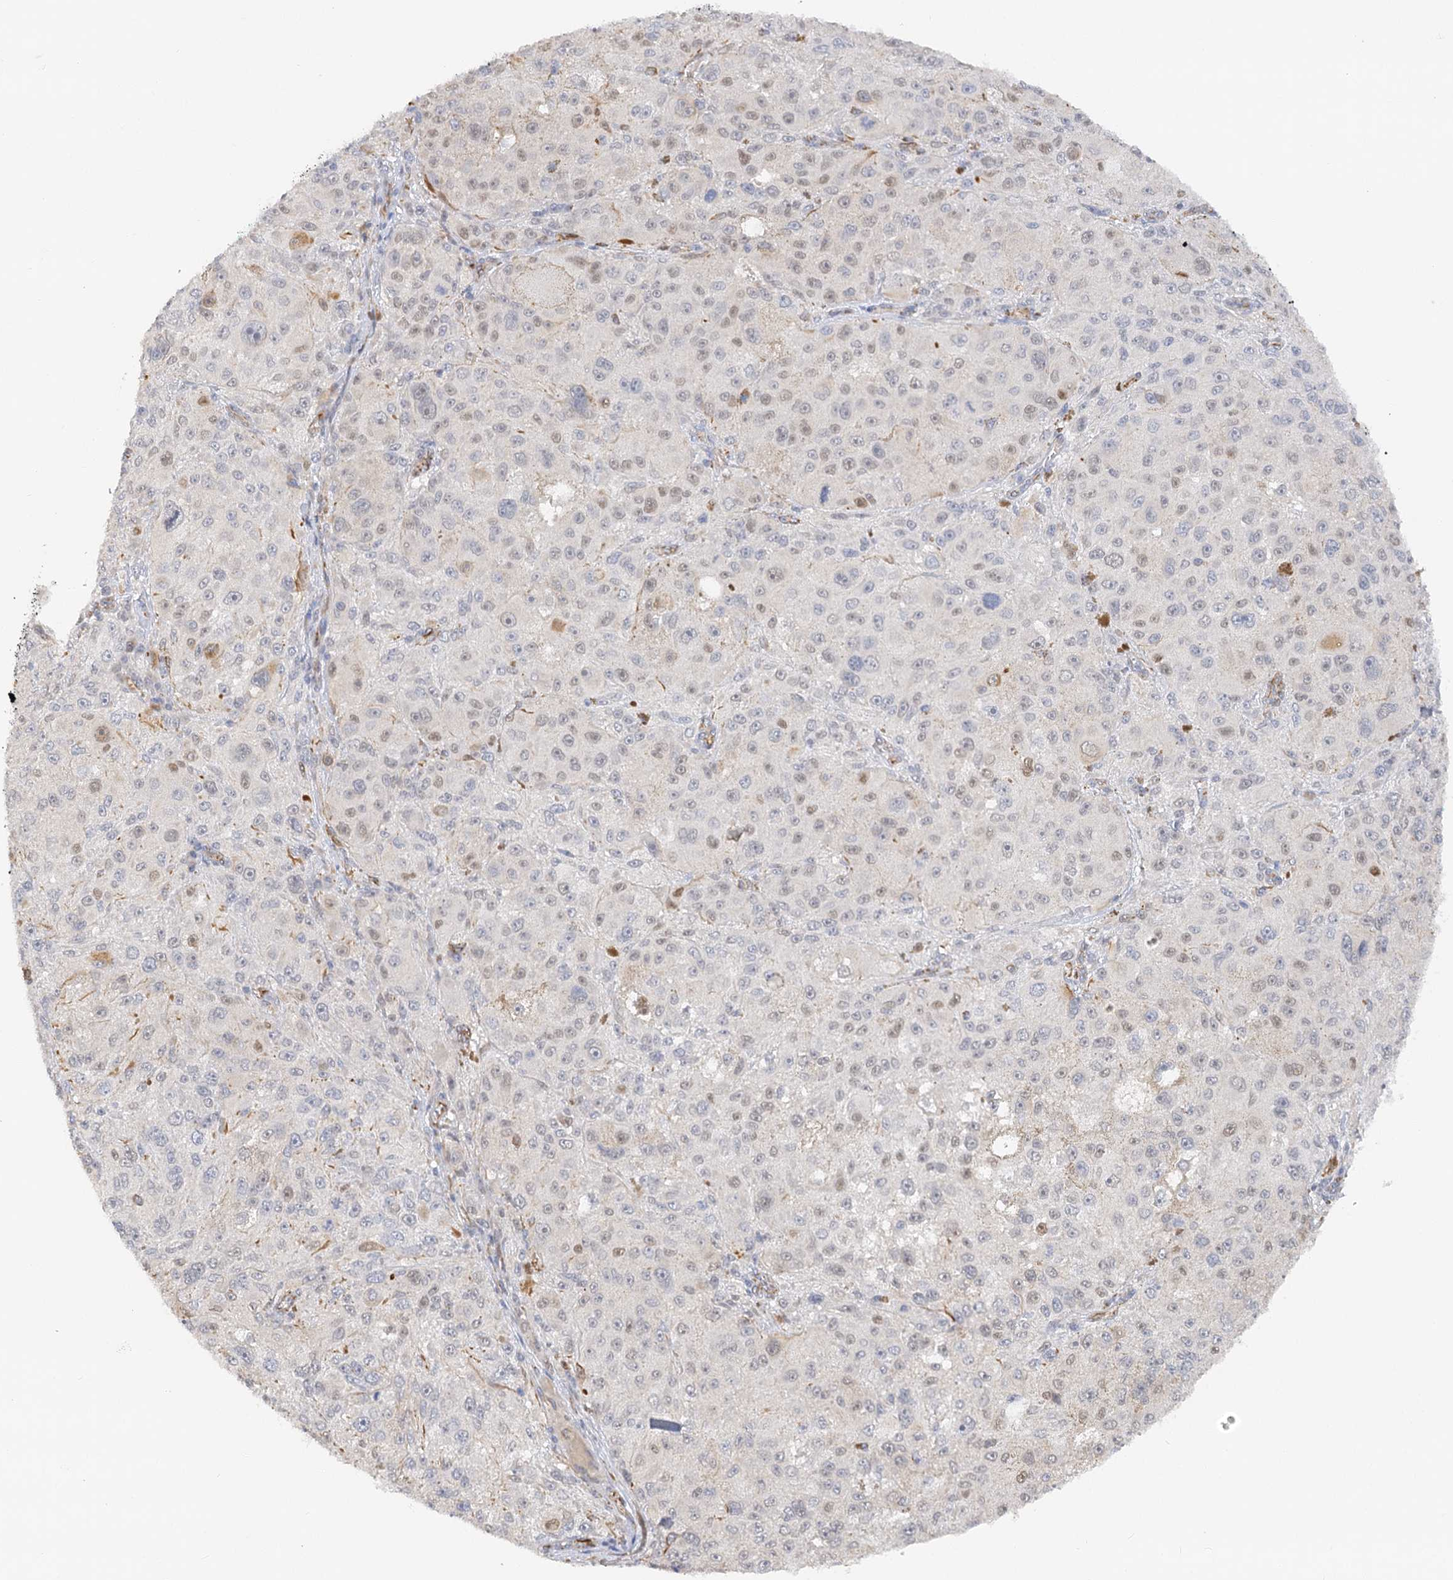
{"staining": {"intensity": "weak", "quantity": "25%-75%", "location": "nuclear"}, "tissue": "melanoma", "cell_type": "Tumor cells", "image_type": "cancer", "snomed": [{"axis": "morphology", "description": "Necrosis, NOS"}, {"axis": "morphology", "description": "Malignant melanoma, NOS"}, {"axis": "topography", "description": "Skin"}], "caption": "This is a micrograph of immunohistochemistry staining of malignant melanoma, which shows weak expression in the nuclear of tumor cells.", "gene": "NELL2", "patient": {"sex": "female", "age": 87}}